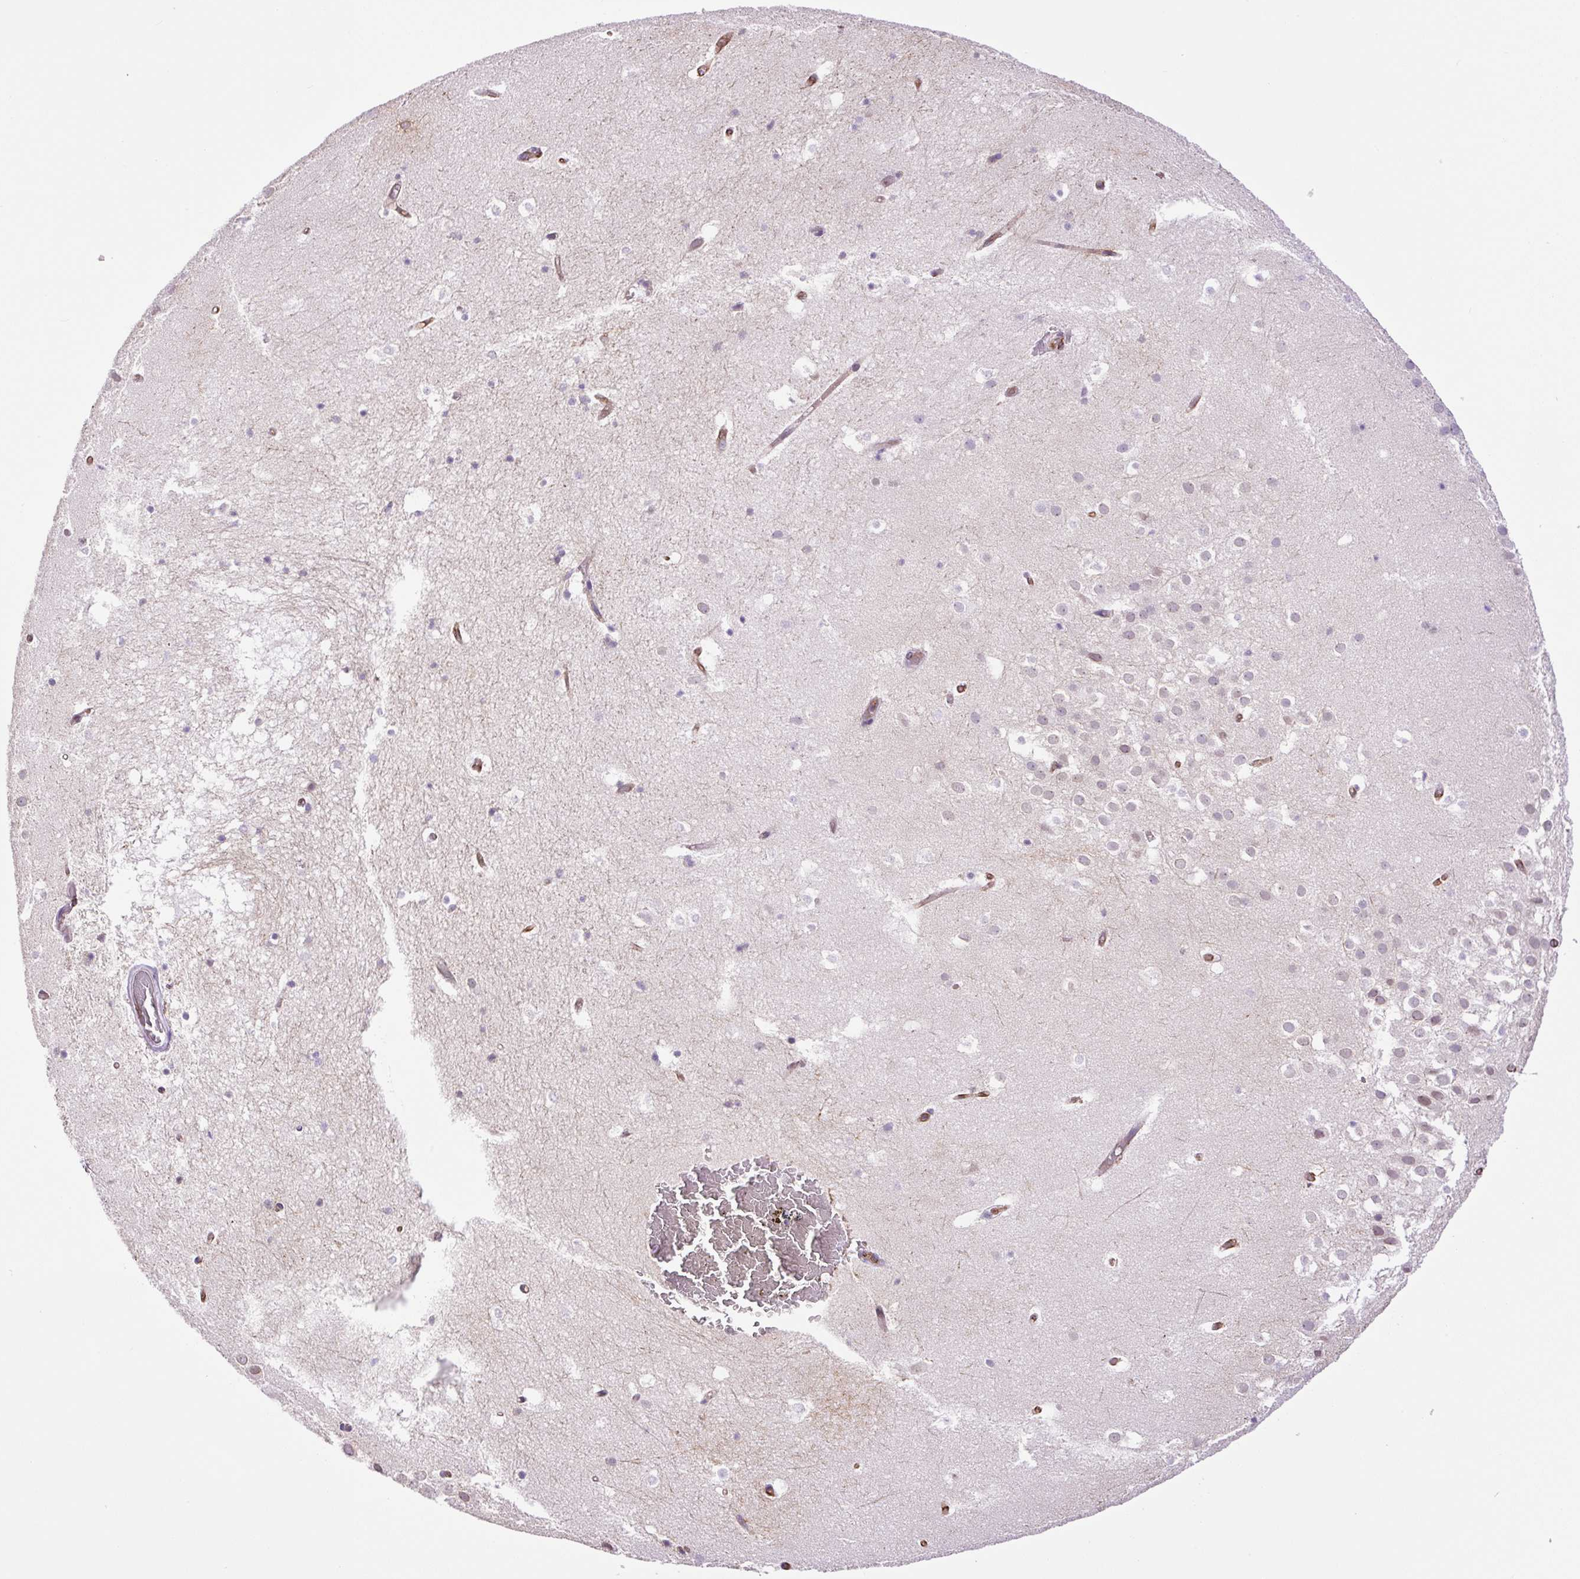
{"staining": {"intensity": "negative", "quantity": "none", "location": "none"}, "tissue": "hippocampus", "cell_type": "Glial cells", "image_type": "normal", "snomed": [{"axis": "morphology", "description": "Normal tissue, NOS"}, {"axis": "topography", "description": "Hippocampus"}], "caption": "A high-resolution image shows immunohistochemistry (IHC) staining of unremarkable hippocampus, which demonstrates no significant positivity in glial cells.", "gene": "MYO5C", "patient": {"sex": "female", "age": 52}}